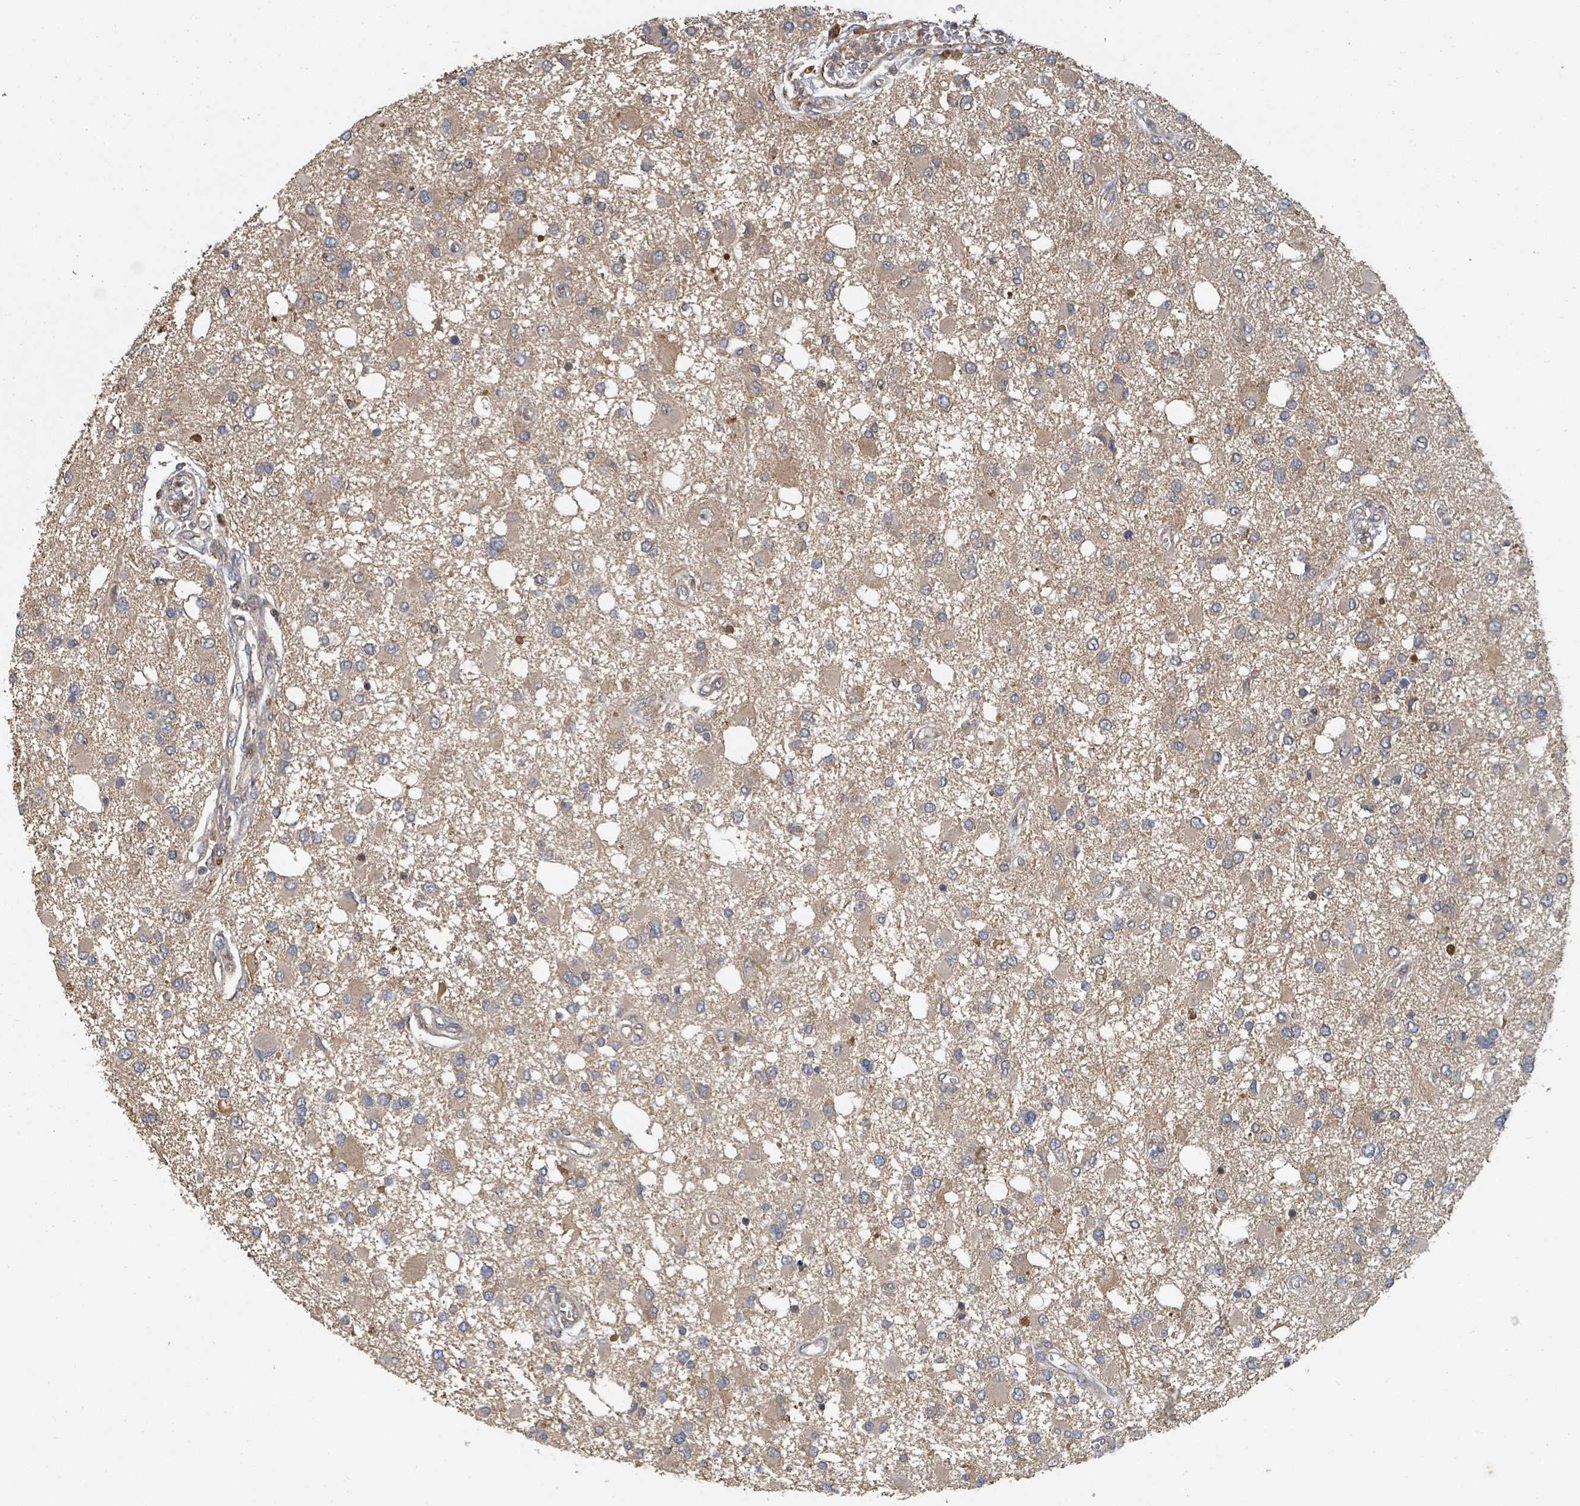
{"staining": {"intensity": "weak", "quantity": "25%-75%", "location": "cytoplasmic/membranous"}, "tissue": "glioma", "cell_type": "Tumor cells", "image_type": "cancer", "snomed": [{"axis": "morphology", "description": "Glioma, malignant, High grade"}, {"axis": "topography", "description": "Brain"}], "caption": "Glioma tissue reveals weak cytoplasmic/membranous staining in about 25%-75% of tumor cells, visualized by immunohistochemistry. (DAB (3,3'-diaminobenzidine) IHC with brightfield microscopy, high magnification).", "gene": "DPM1", "patient": {"sex": "male", "age": 53}}